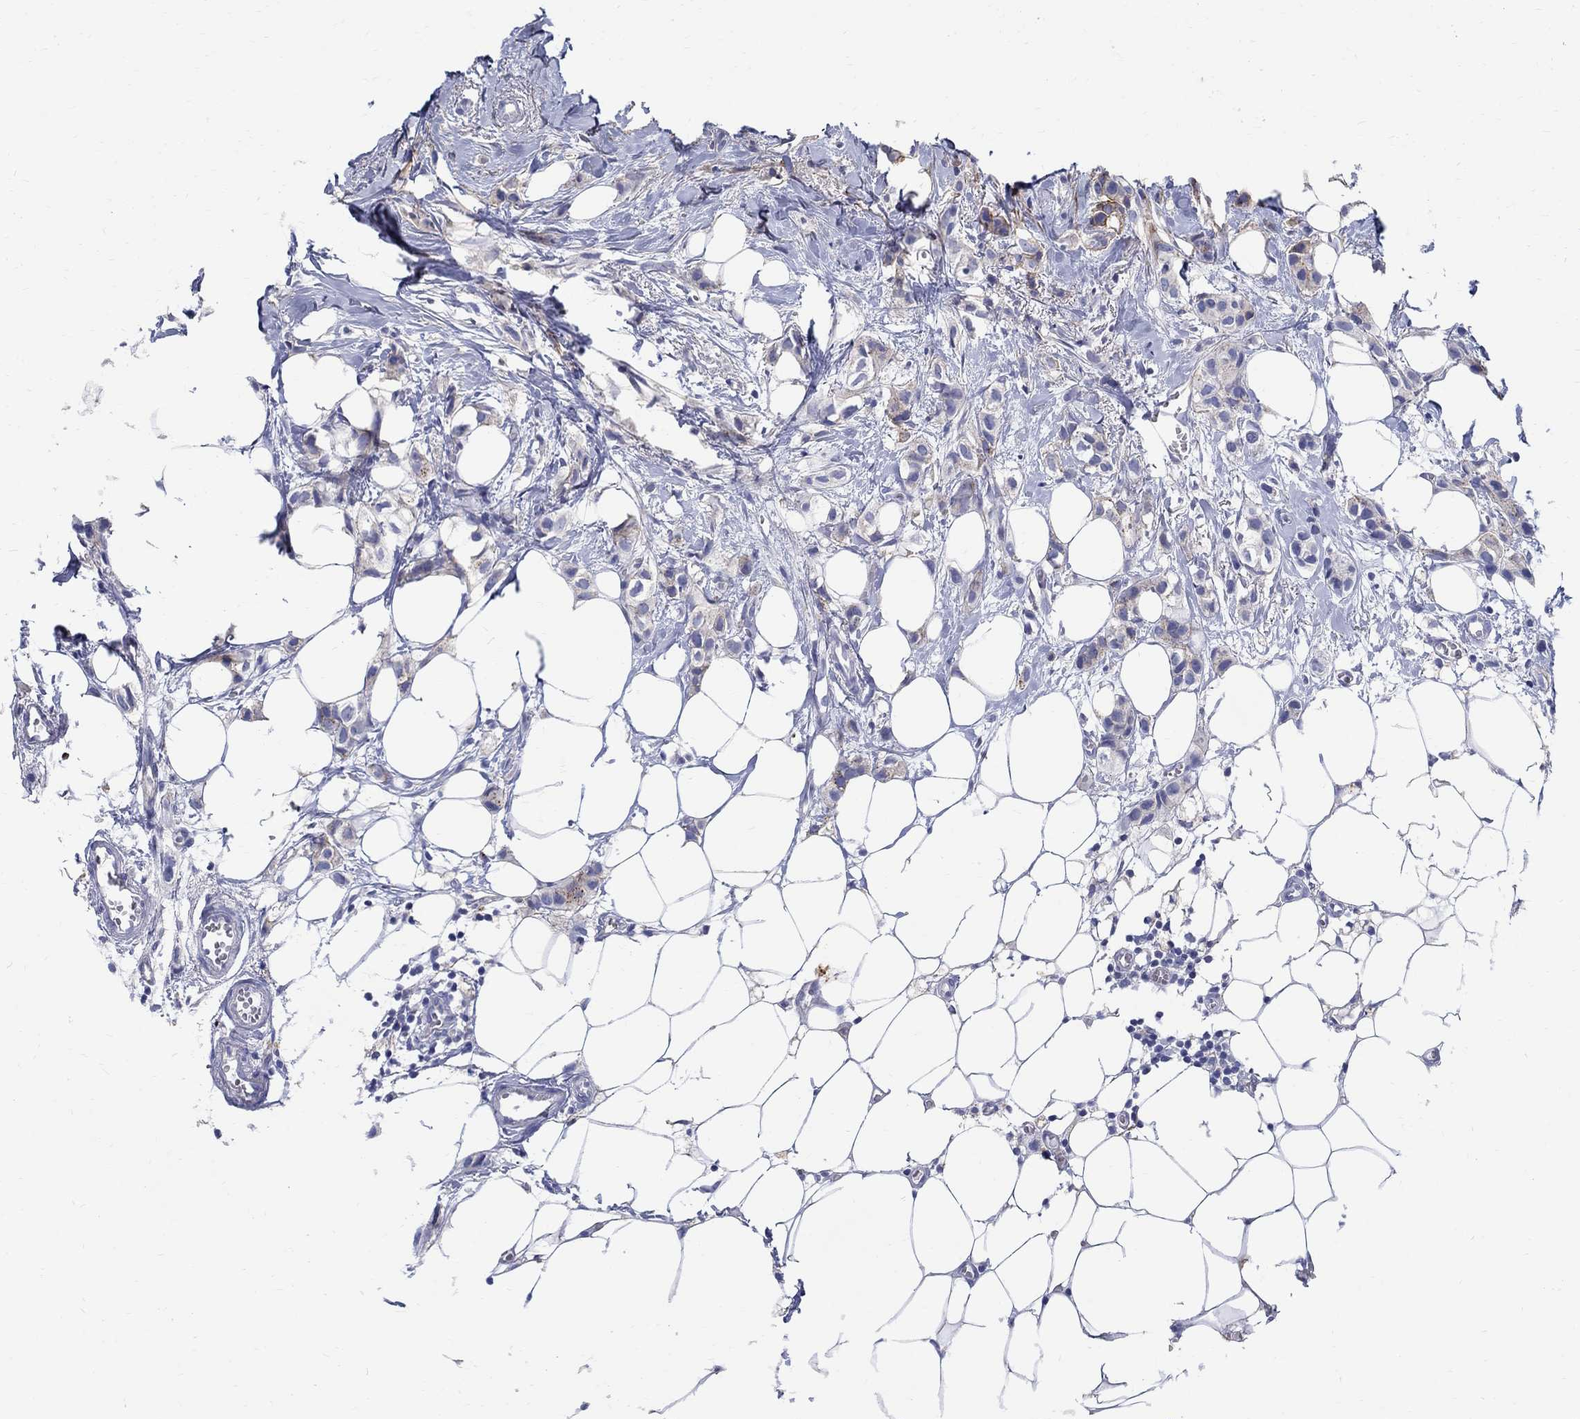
{"staining": {"intensity": "weak", "quantity": "<25%", "location": "cytoplasmic/membranous"}, "tissue": "breast cancer", "cell_type": "Tumor cells", "image_type": "cancer", "snomed": [{"axis": "morphology", "description": "Duct carcinoma"}, {"axis": "topography", "description": "Breast"}], "caption": "Infiltrating ductal carcinoma (breast) was stained to show a protein in brown. There is no significant expression in tumor cells.", "gene": "SOX2", "patient": {"sex": "female", "age": 85}}